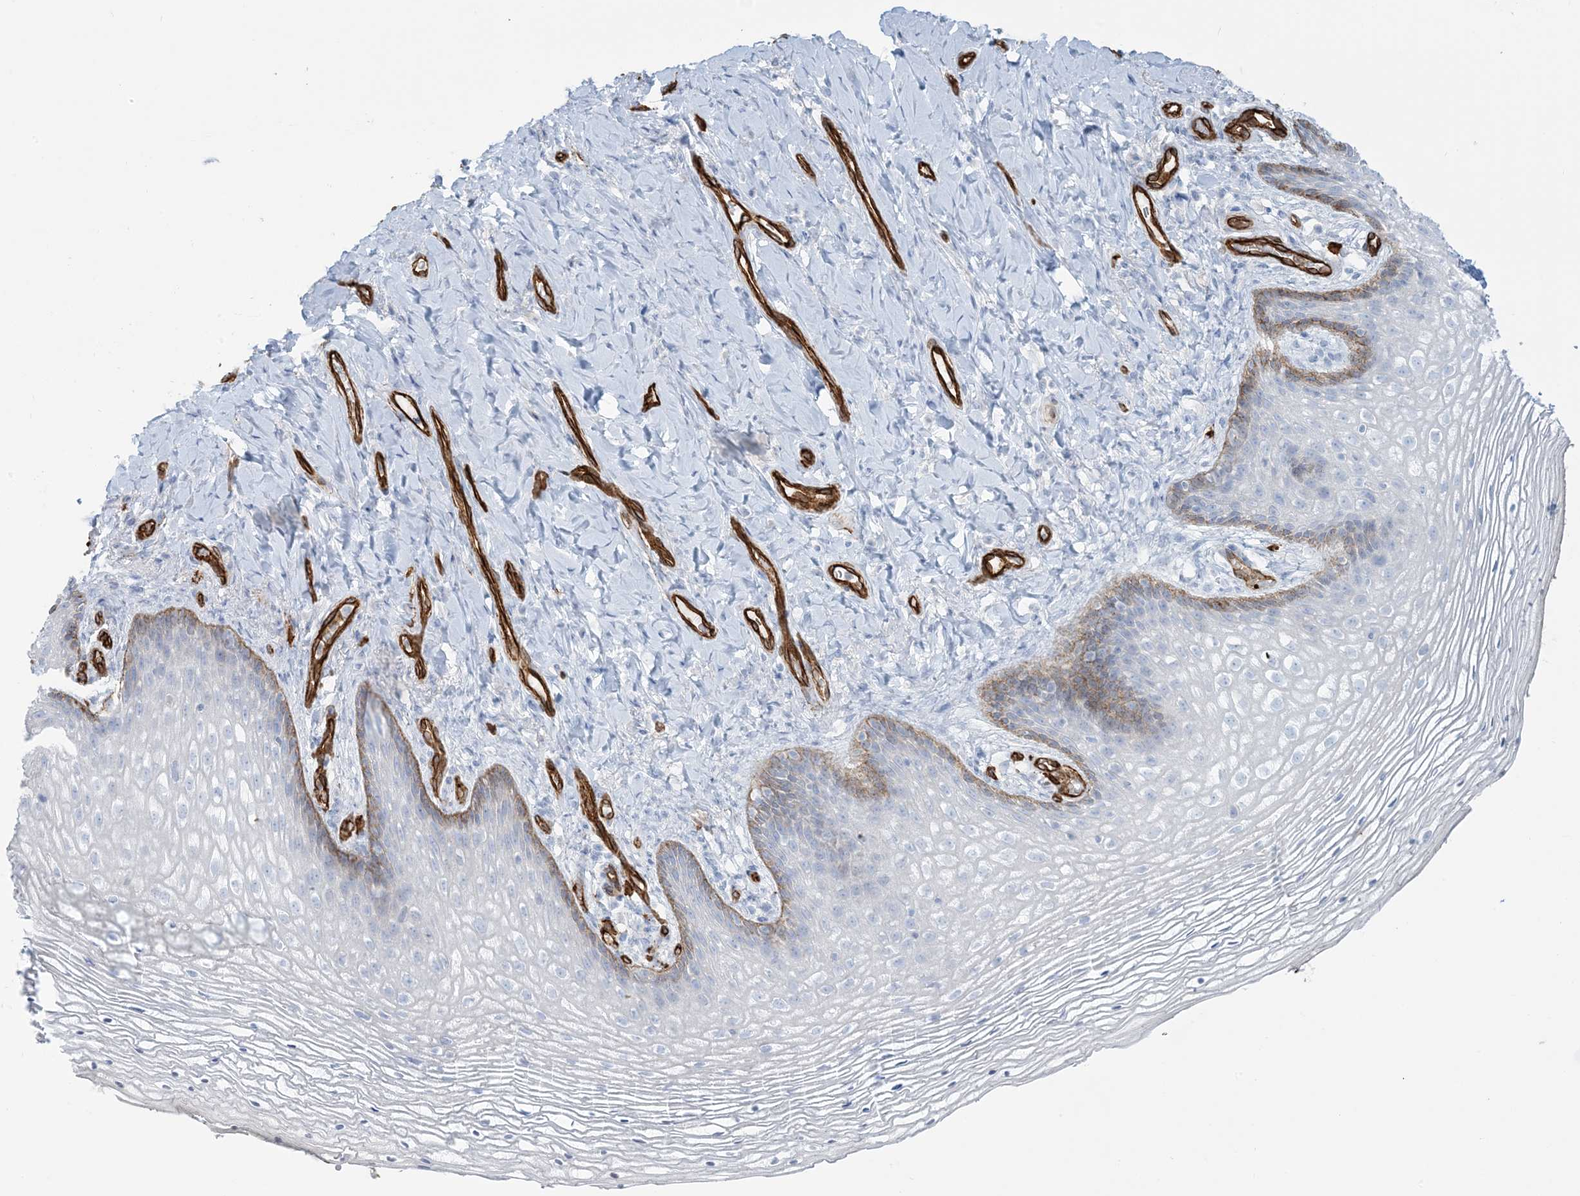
{"staining": {"intensity": "moderate", "quantity": "<25%", "location": "cytoplasmic/membranous"}, "tissue": "vagina", "cell_type": "Squamous epithelial cells", "image_type": "normal", "snomed": [{"axis": "morphology", "description": "Normal tissue, NOS"}, {"axis": "topography", "description": "Vagina"}], "caption": "Human vagina stained with a brown dye exhibits moderate cytoplasmic/membranous positive expression in about <25% of squamous epithelial cells.", "gene": "EPS8L3", "patient": {"sex": "female", "age": 60}}